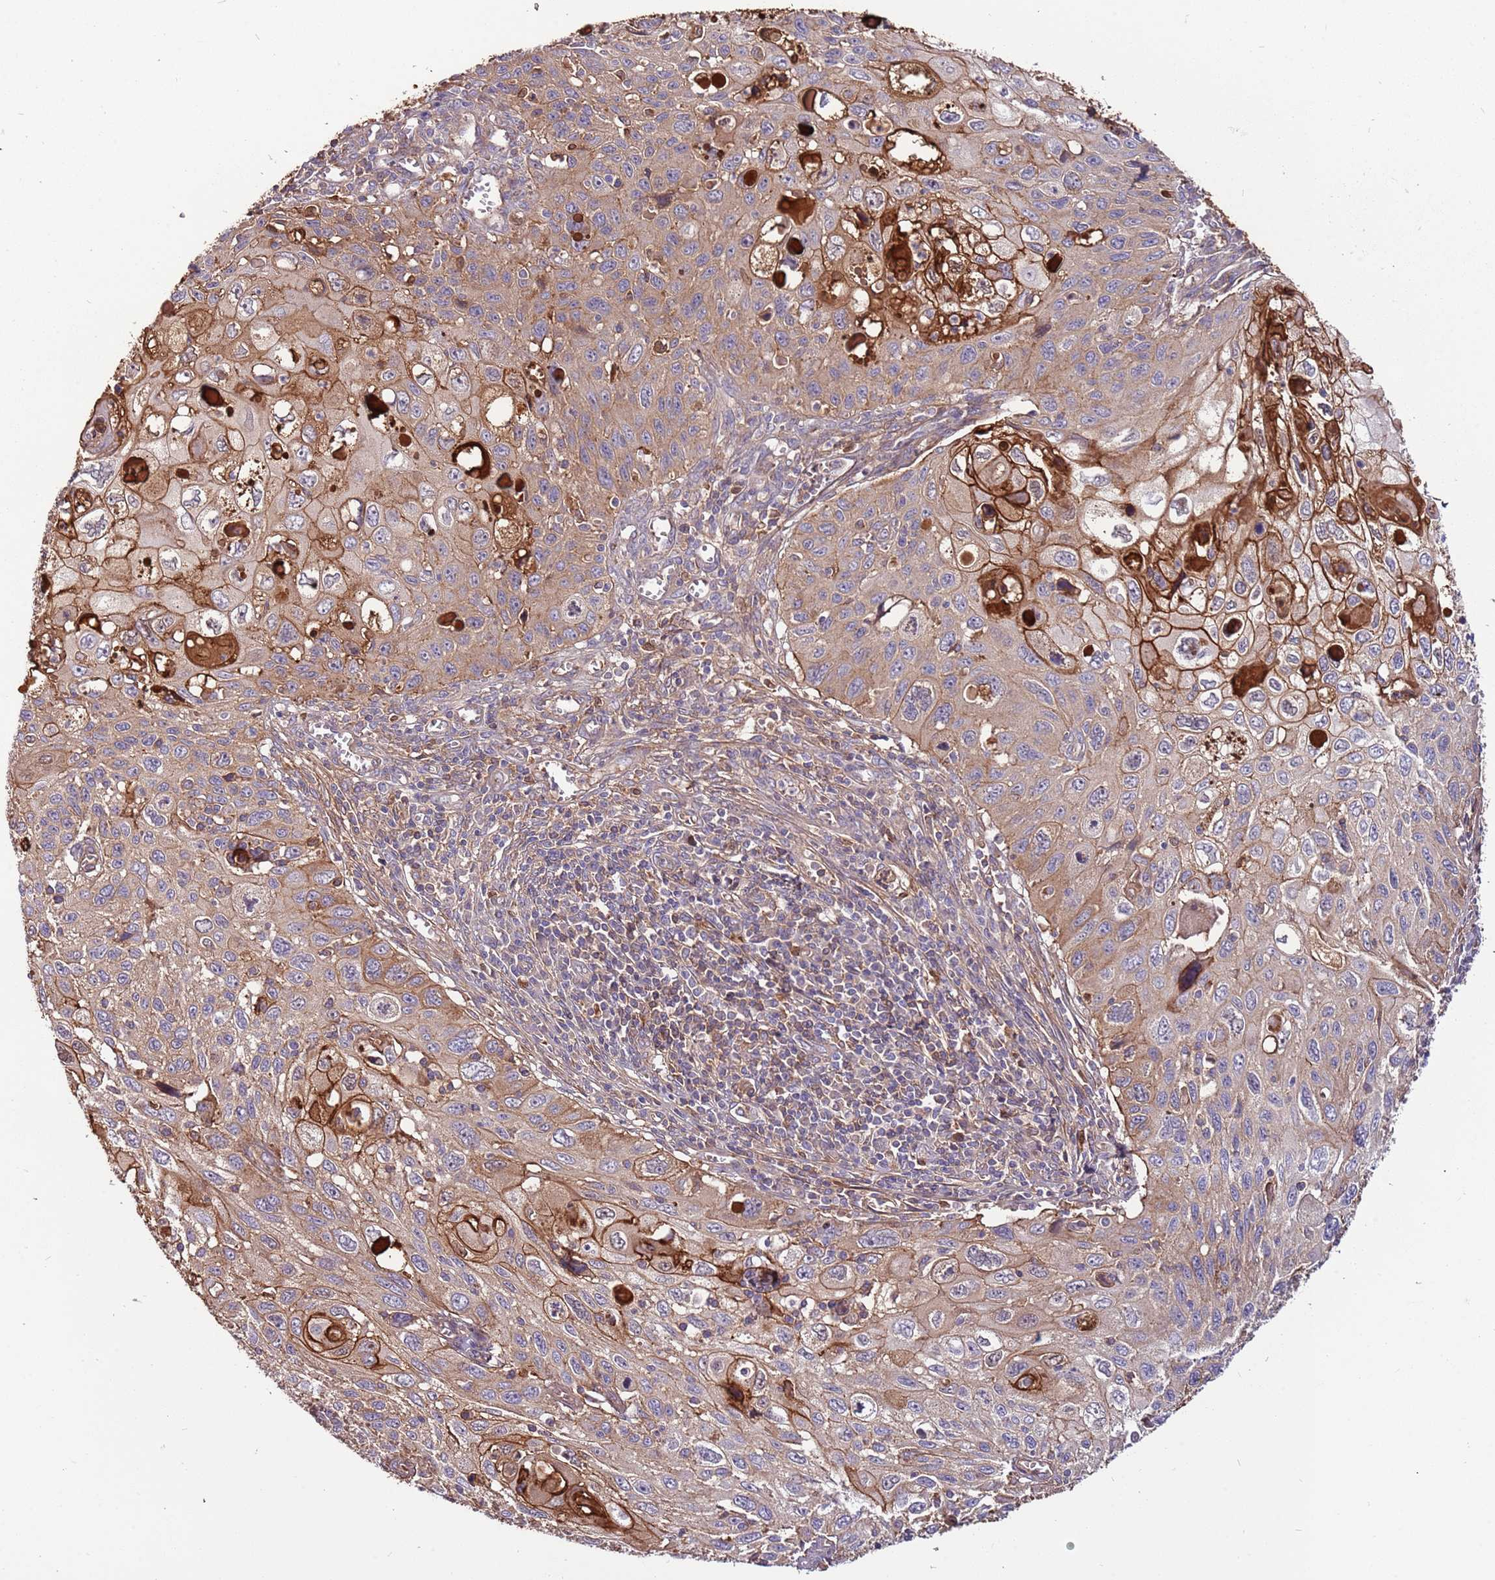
{"staining": {"intensity": "strong", "quantity": "<25%", "location": "cytoplasmic/membranous"}, "tissue": "cervical cancer", "cell_type": "Tumor cells", "image_type": "cancer", "snomed": [{"axis": "morphology", "description": "Squamous cell carcinoma, NOS"}, {"axis": "topography", "description": "Cervix"}], "caption": "Immunohistochemistry histopathology image of neoplastic tissue: human squamous cell carcinoma (cervical) stained using immunohistochemistry (IHC) demonstrates medium levels of strong protein expression localized specifically in the cytoplasmic/membranous of tumor cells, appearing as a cytoplasmic/membranous brown color.", "gene": "DENR", "patient": {"sex": "female", "age": 70}}